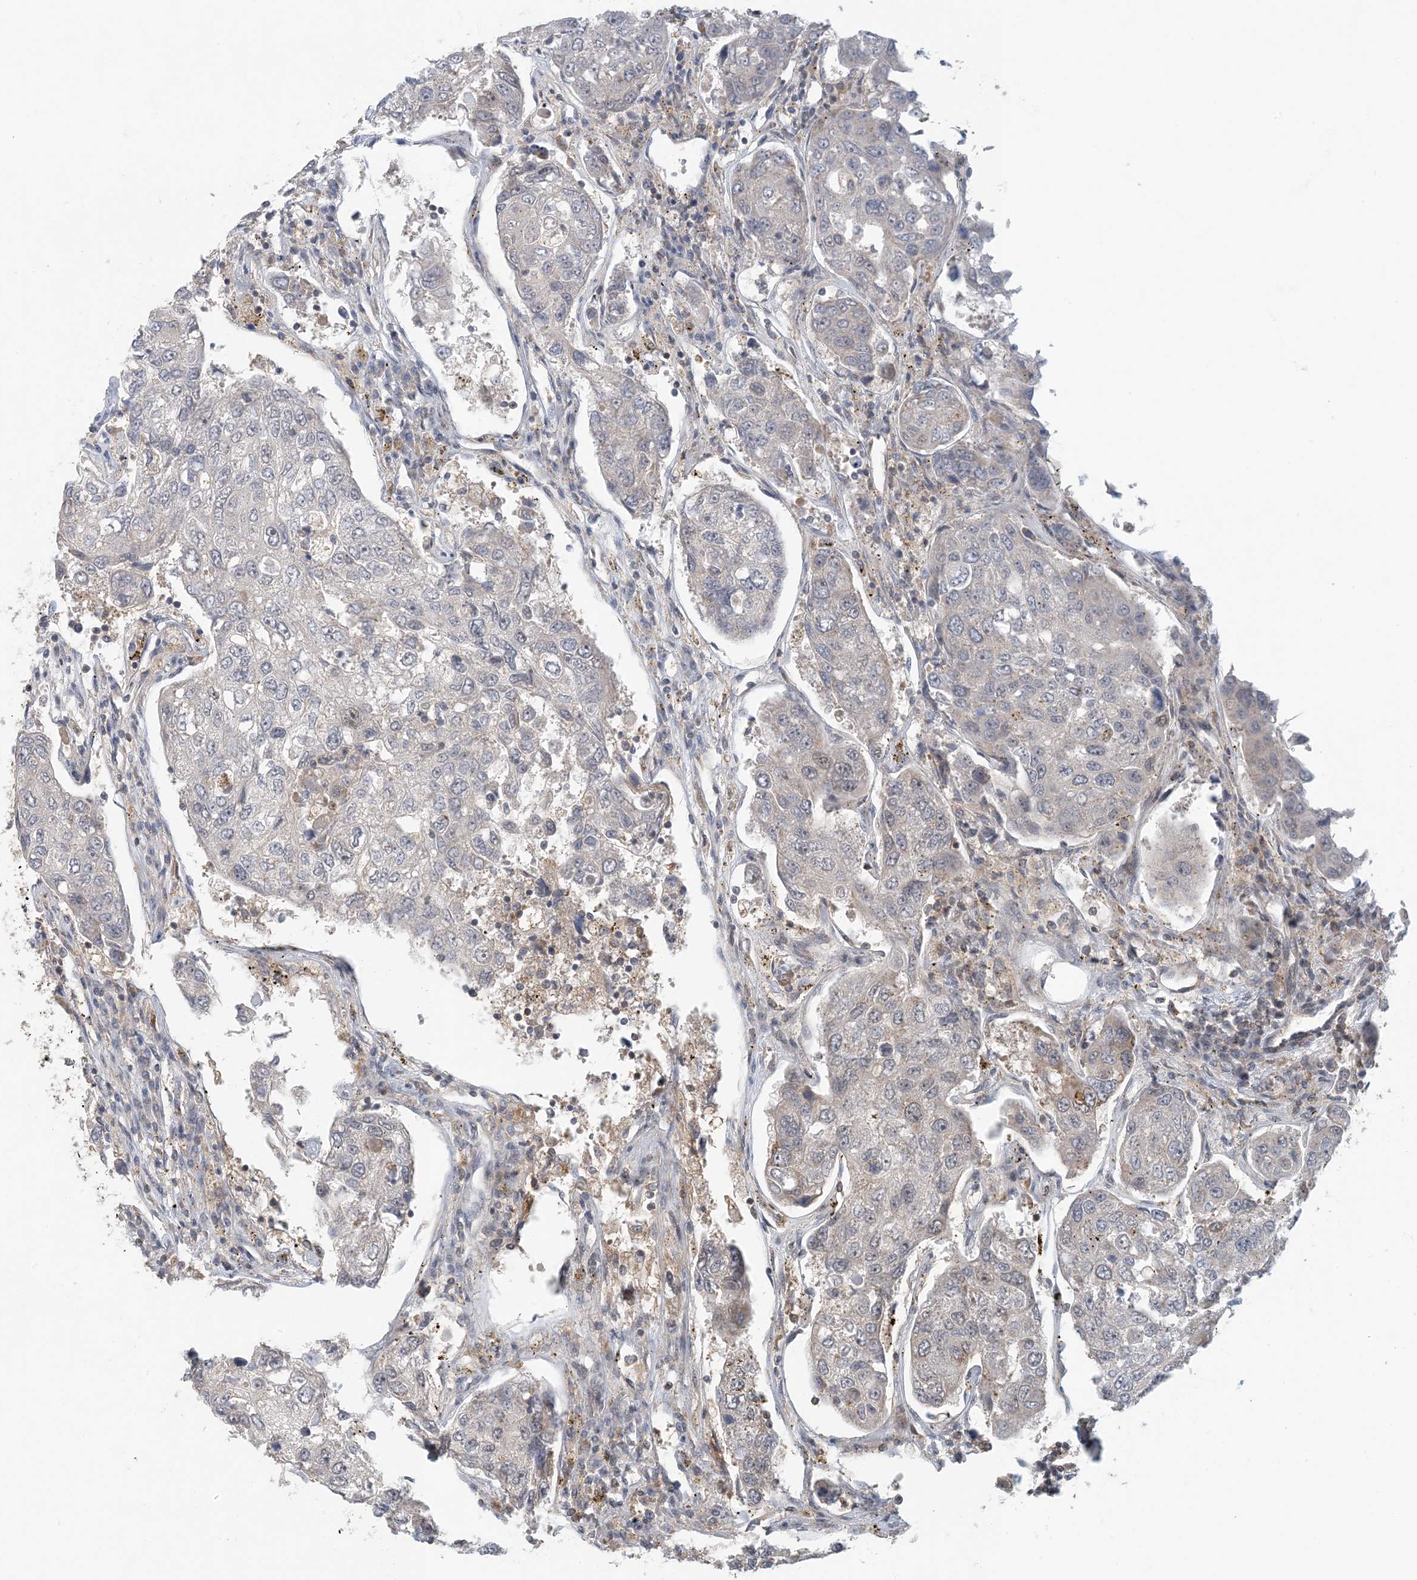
{"staining": {"intensity": "negative", "quantity": "none", "location": "none"}, "tissue": "urothelial cancer", "cell_type": "Tumor cells", "image_type": "cancer", "snomed": [{"axis": "morphology", "description": "Urothelial carcinoma, High grade"}, {"axis": "topography", "description": "Lymph node"}, {"axis": "topography", "description": "Urinary bladder"}], "caption": "Urothelial carcinoma (high-grade) stained for a protein using immunohistochemistry reveals no positivity tumor cells.", "gene": "ATP13A2", "patient": {"sex": "male", "age": 51}}